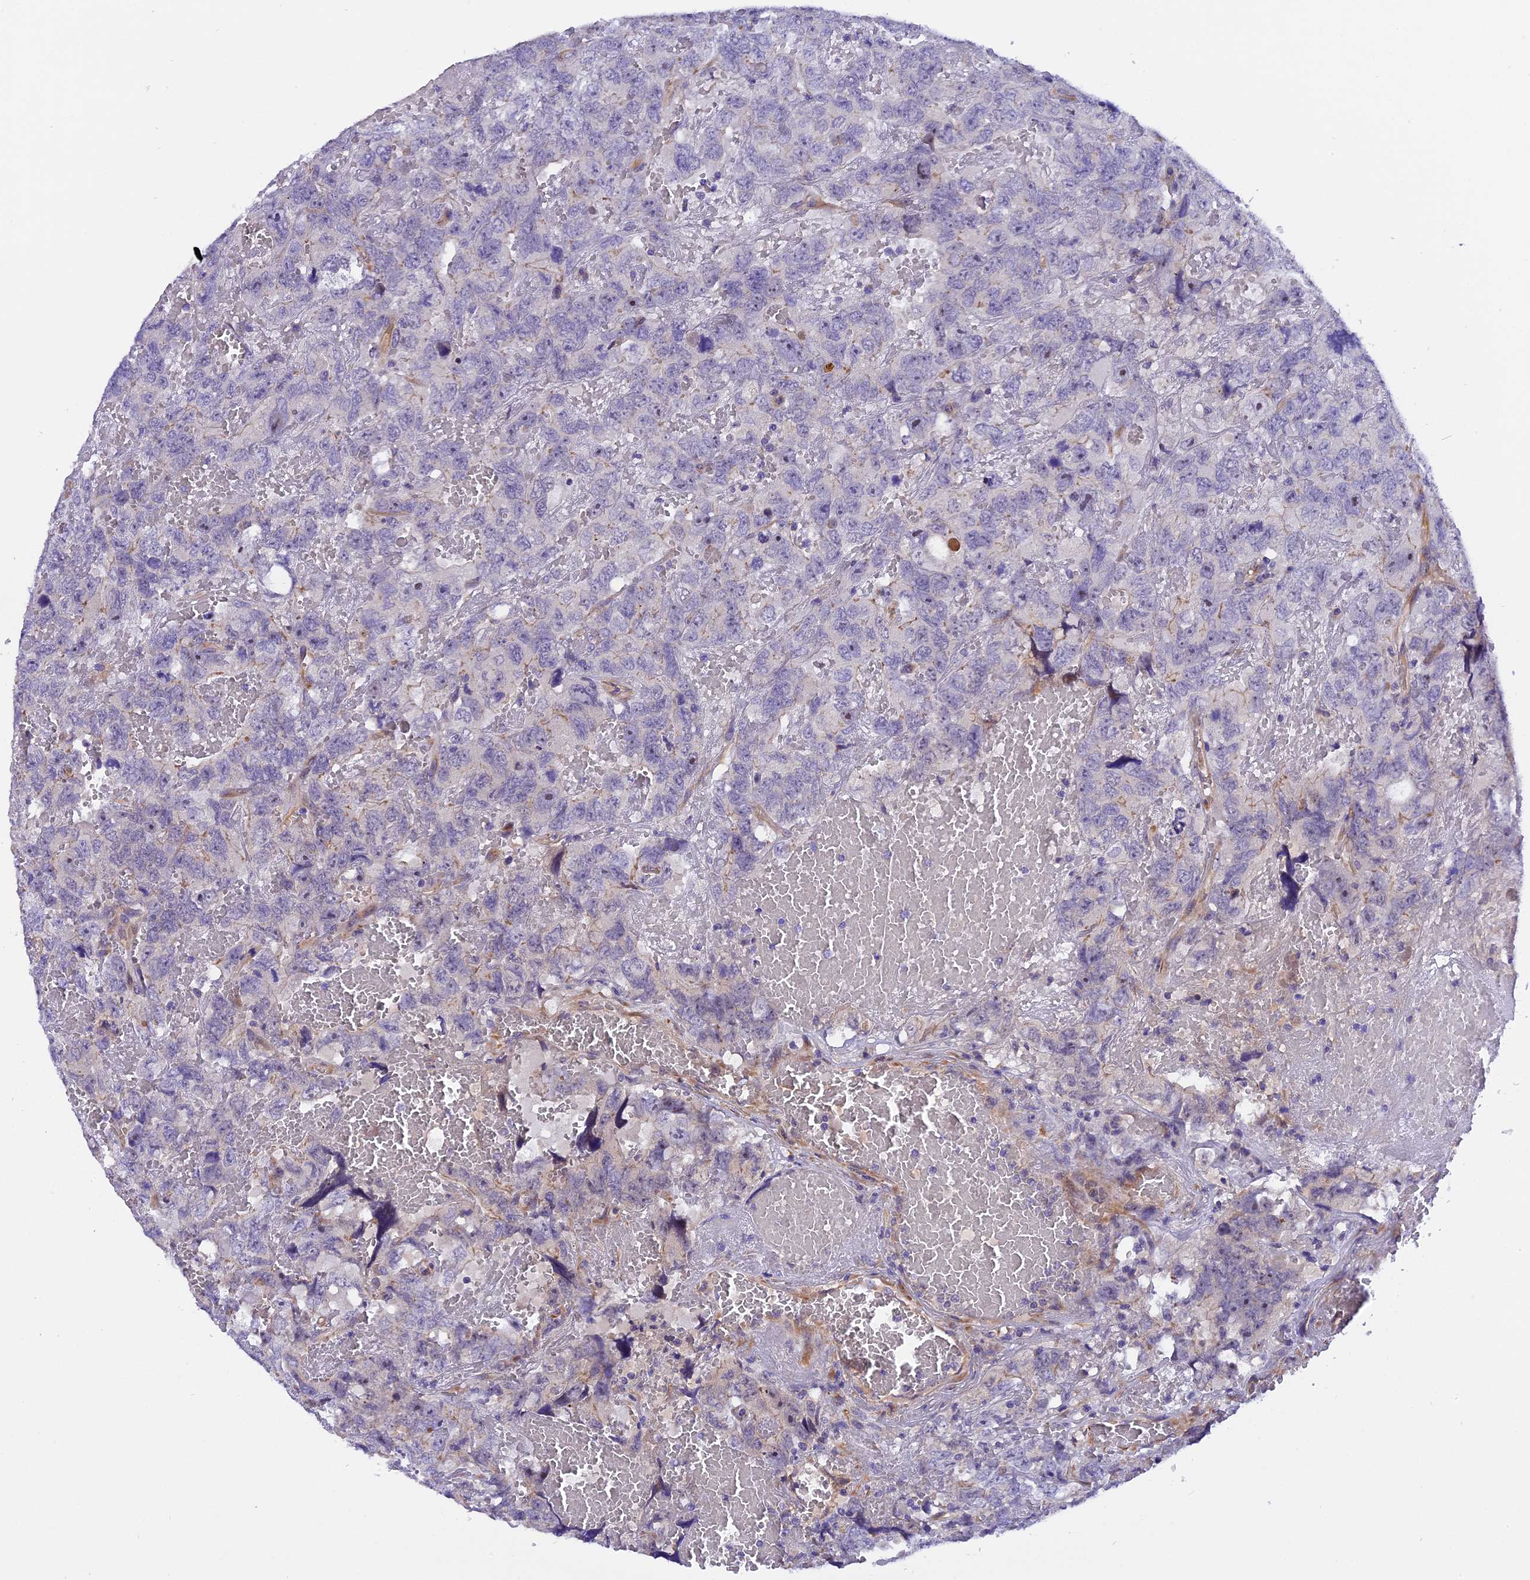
{"staining": {"intensity": "negative", "quantity": "none", "location": "none"}, "tissue": "testis cancer", "cell_type": "Tumor cells", "image_type": "cancer", "snomed": [{"axis": "morphology", "description": "Carcinoma, Embryonal, NOS"}, {"axis": "topography", "description": "Testis"}], "caption": "Immunohistochemistry image of human testis cancer stained for a protein (brown), which demonstrates no positivity in tumor cells.", "gene": "CCDC32", "patient": {"sex": "male", "age": 45}}